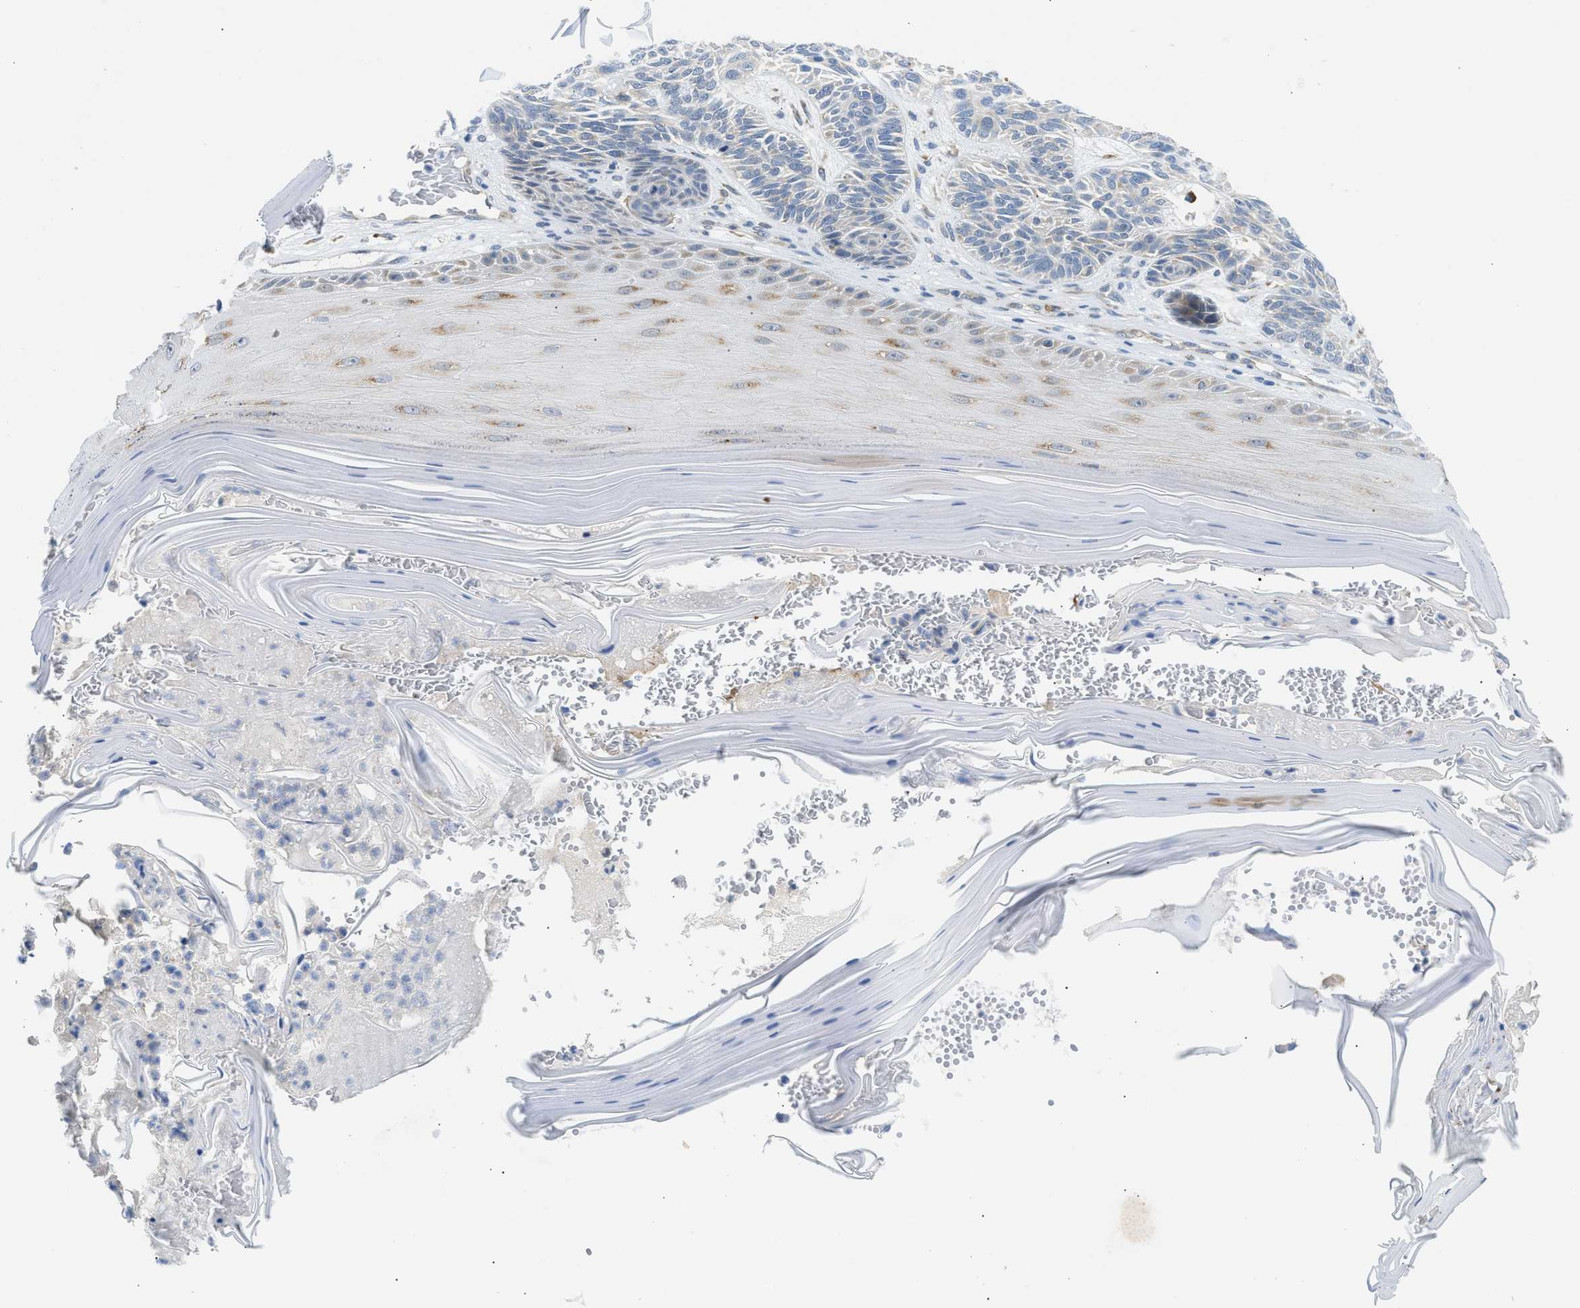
{"staining": {"intensity": "weak", "quantity": "<25%", "location": "cytoplasmic/membranous"}, "tissue": "skin cancer", "cell_type": "Tumor cells", "image_type": "cancer", "snomed": [{"axis": "morphology", "description": "Basal cell carcinoma"}, {"axis": "topography", "description": "Skin"}], "caption": "Human skin cancer stained for a protein using immunohistochemistry (IHC) shows no expression in tumor cells.", "gene": "KCNC2", "patient": {"sex": "male", "age": 55}}